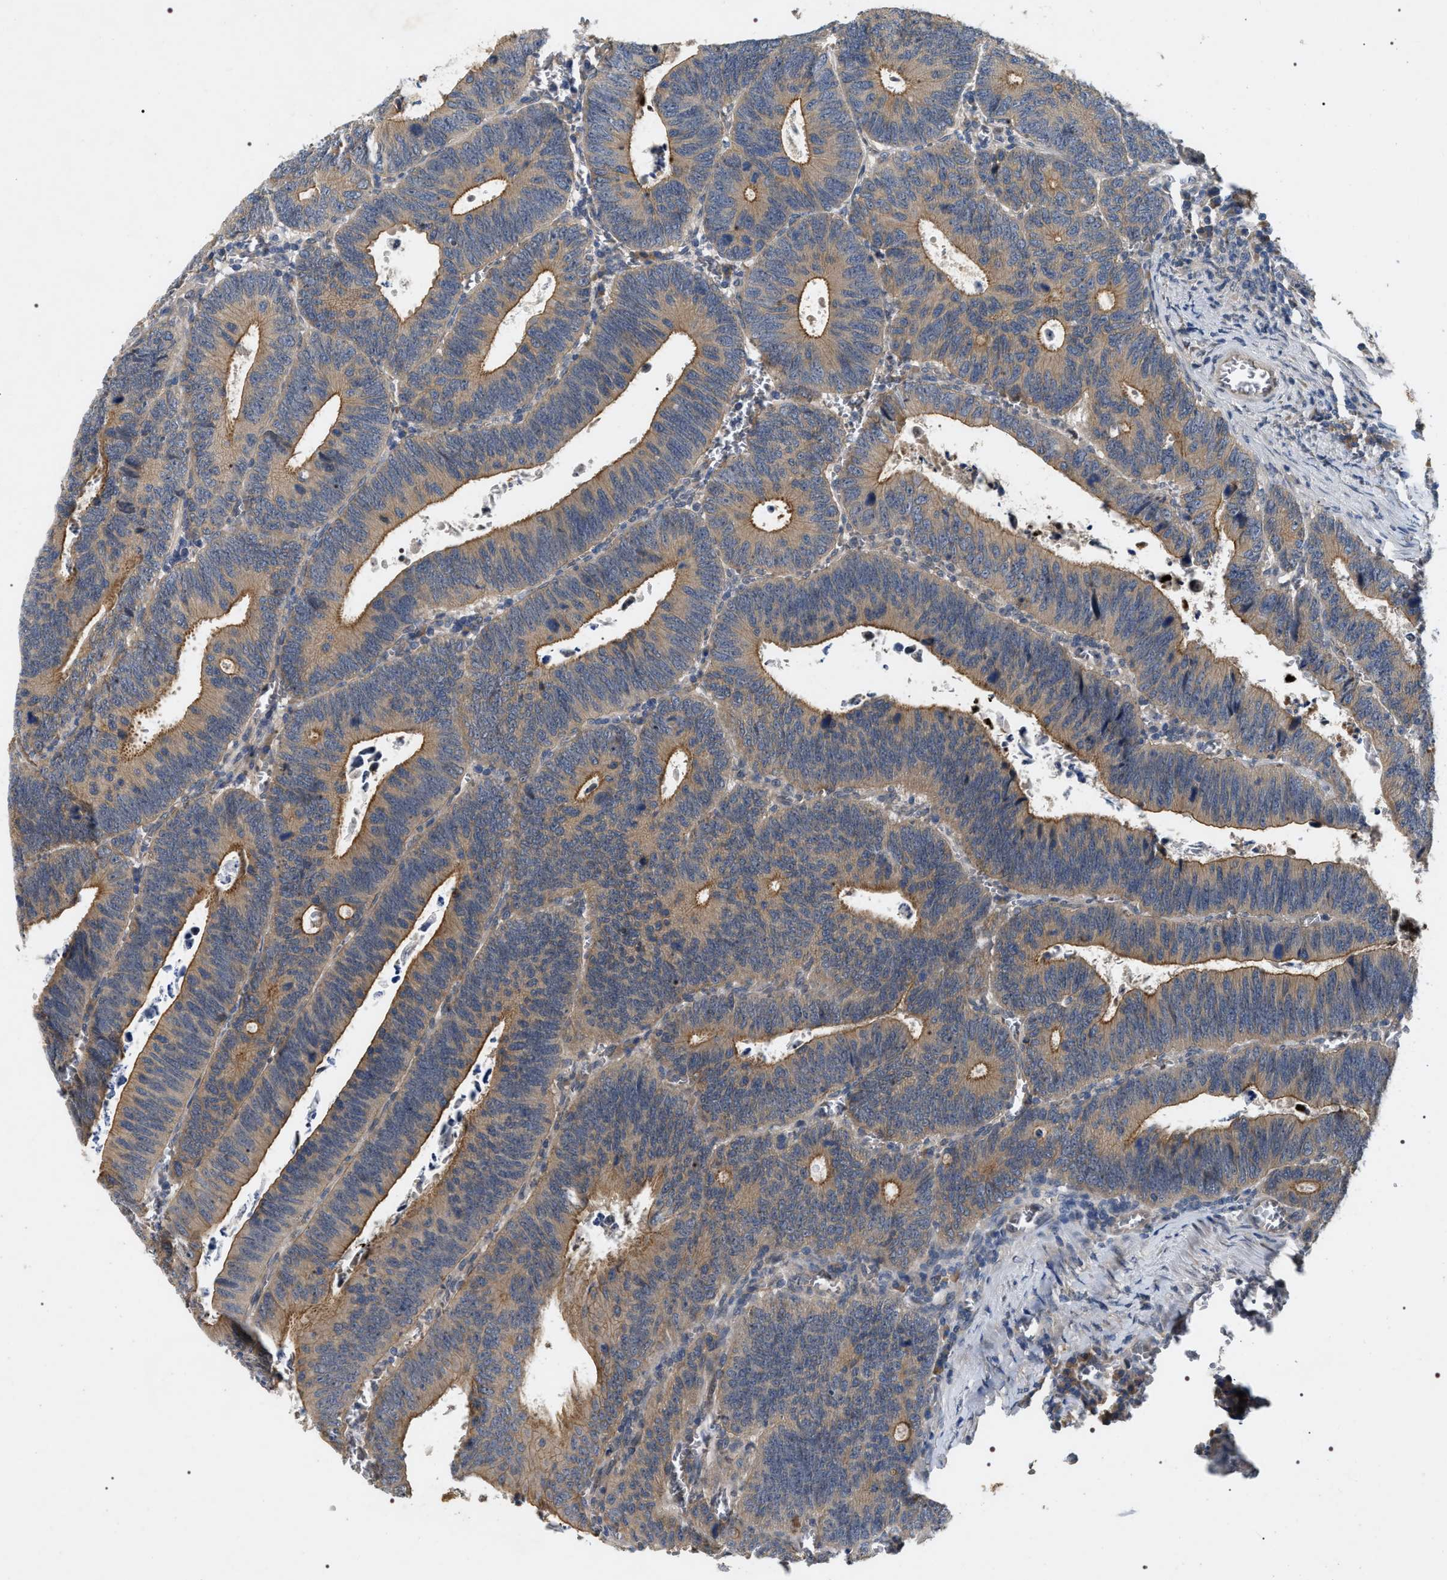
{"staining": {"intensity": "moderate", "quantity": ">75%", "location": "cytoplasmic/membranous"}, "tissue": "colorectal cancer", "cell_type": "Tumor cells", "image_type": "cancer", "snomed": [{"axis": "morphology", "description": "Inflammation, NOS"}, {"axis": "morphology", "description": "Adenocarcinoma, NOS"}, {"axis": "topography", "description": "Colon"}], "caption": "Human colorectal cancer (adenocarcinoma) stained with a protein marker demonstrates moderate staining in tumor cells.", "gene": "IFT81", "patient": {"sex": "male", "age": 72}}